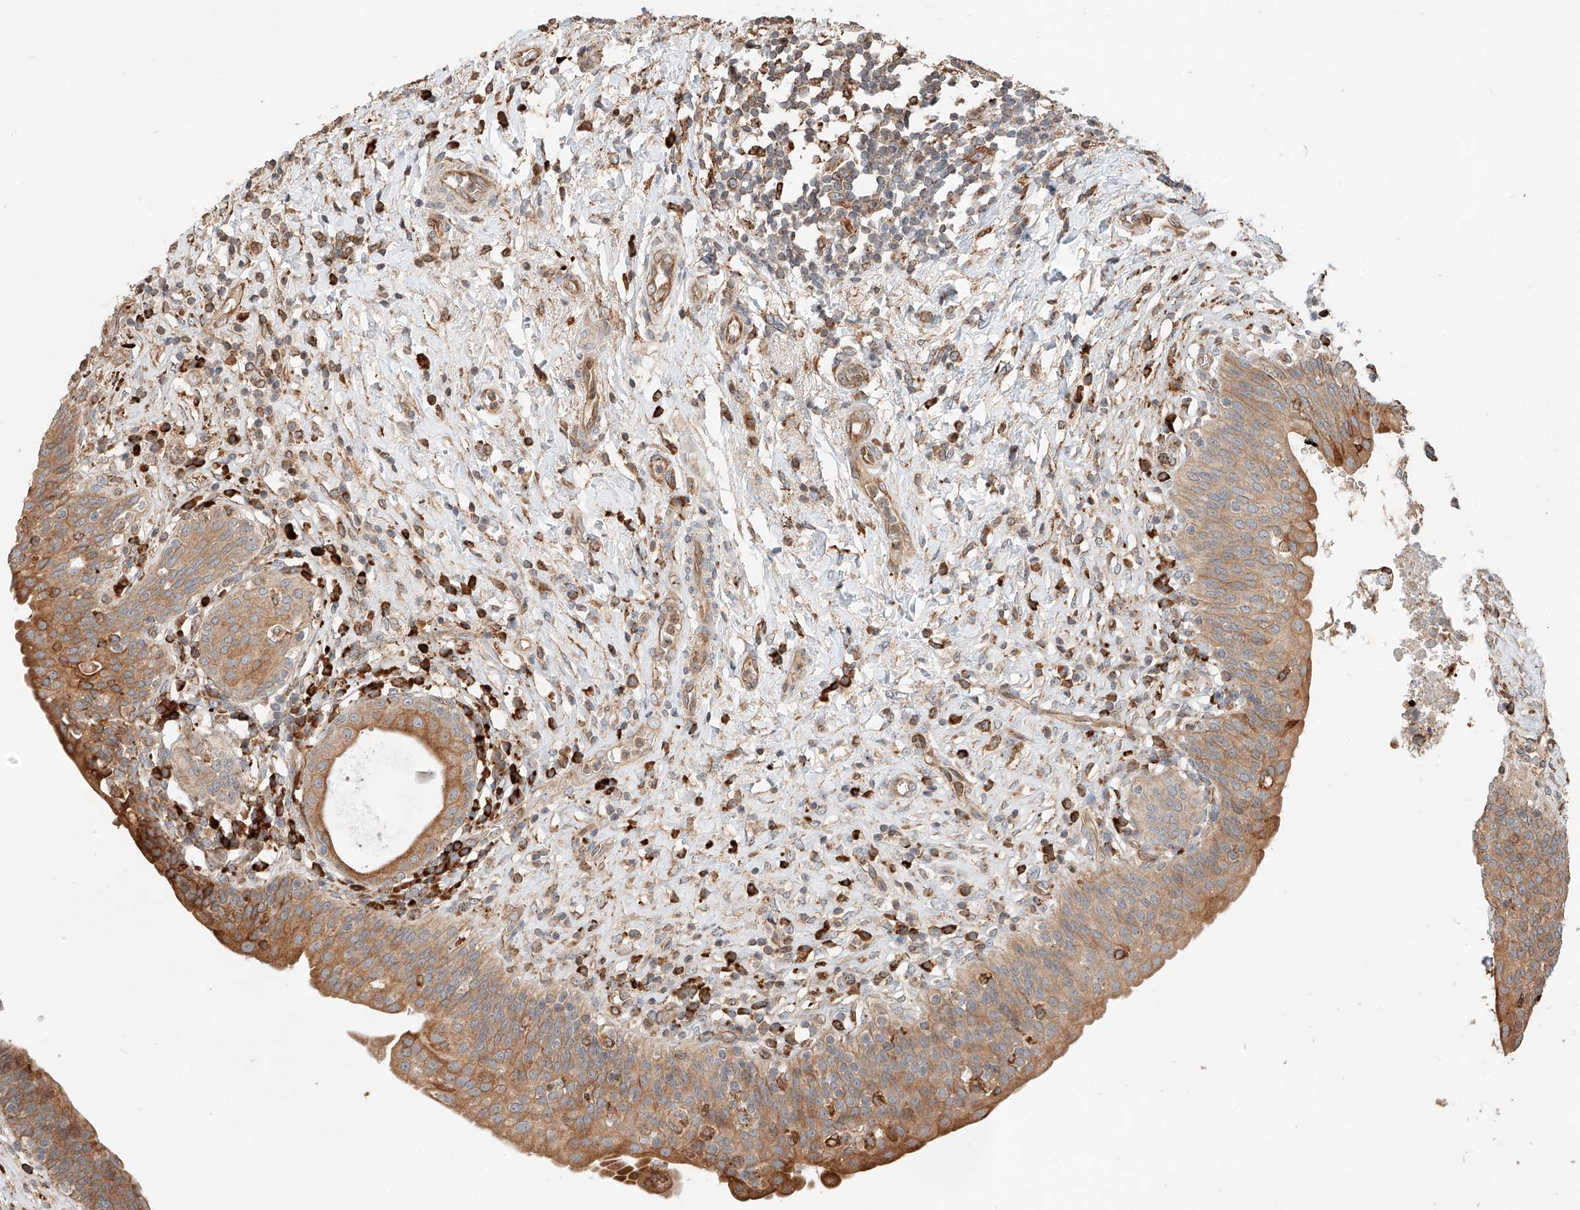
{"staining": {"intensity": "moderate", "quantity": ">75%", "location": "cytoplasmic/membranous"}, "tissue": "urinary bladder", "cell_type": "Urothelial cells", "image_type": "normal", "snomed": [{"axis": "morphology", "description": "Normal tissue, NOS"}, {"axis": "topography", "description": "Urinary bladder"}], "caption": "Immunohistochemistry image of normal human urinary bladder stained for a protein (brown), which reveals medium levels of moderate cytoplasmic/membranous positivity in about >75% of urothelial cells.", "gene": "ZNF84", "patient": {"sex": "male", "age": 83}}